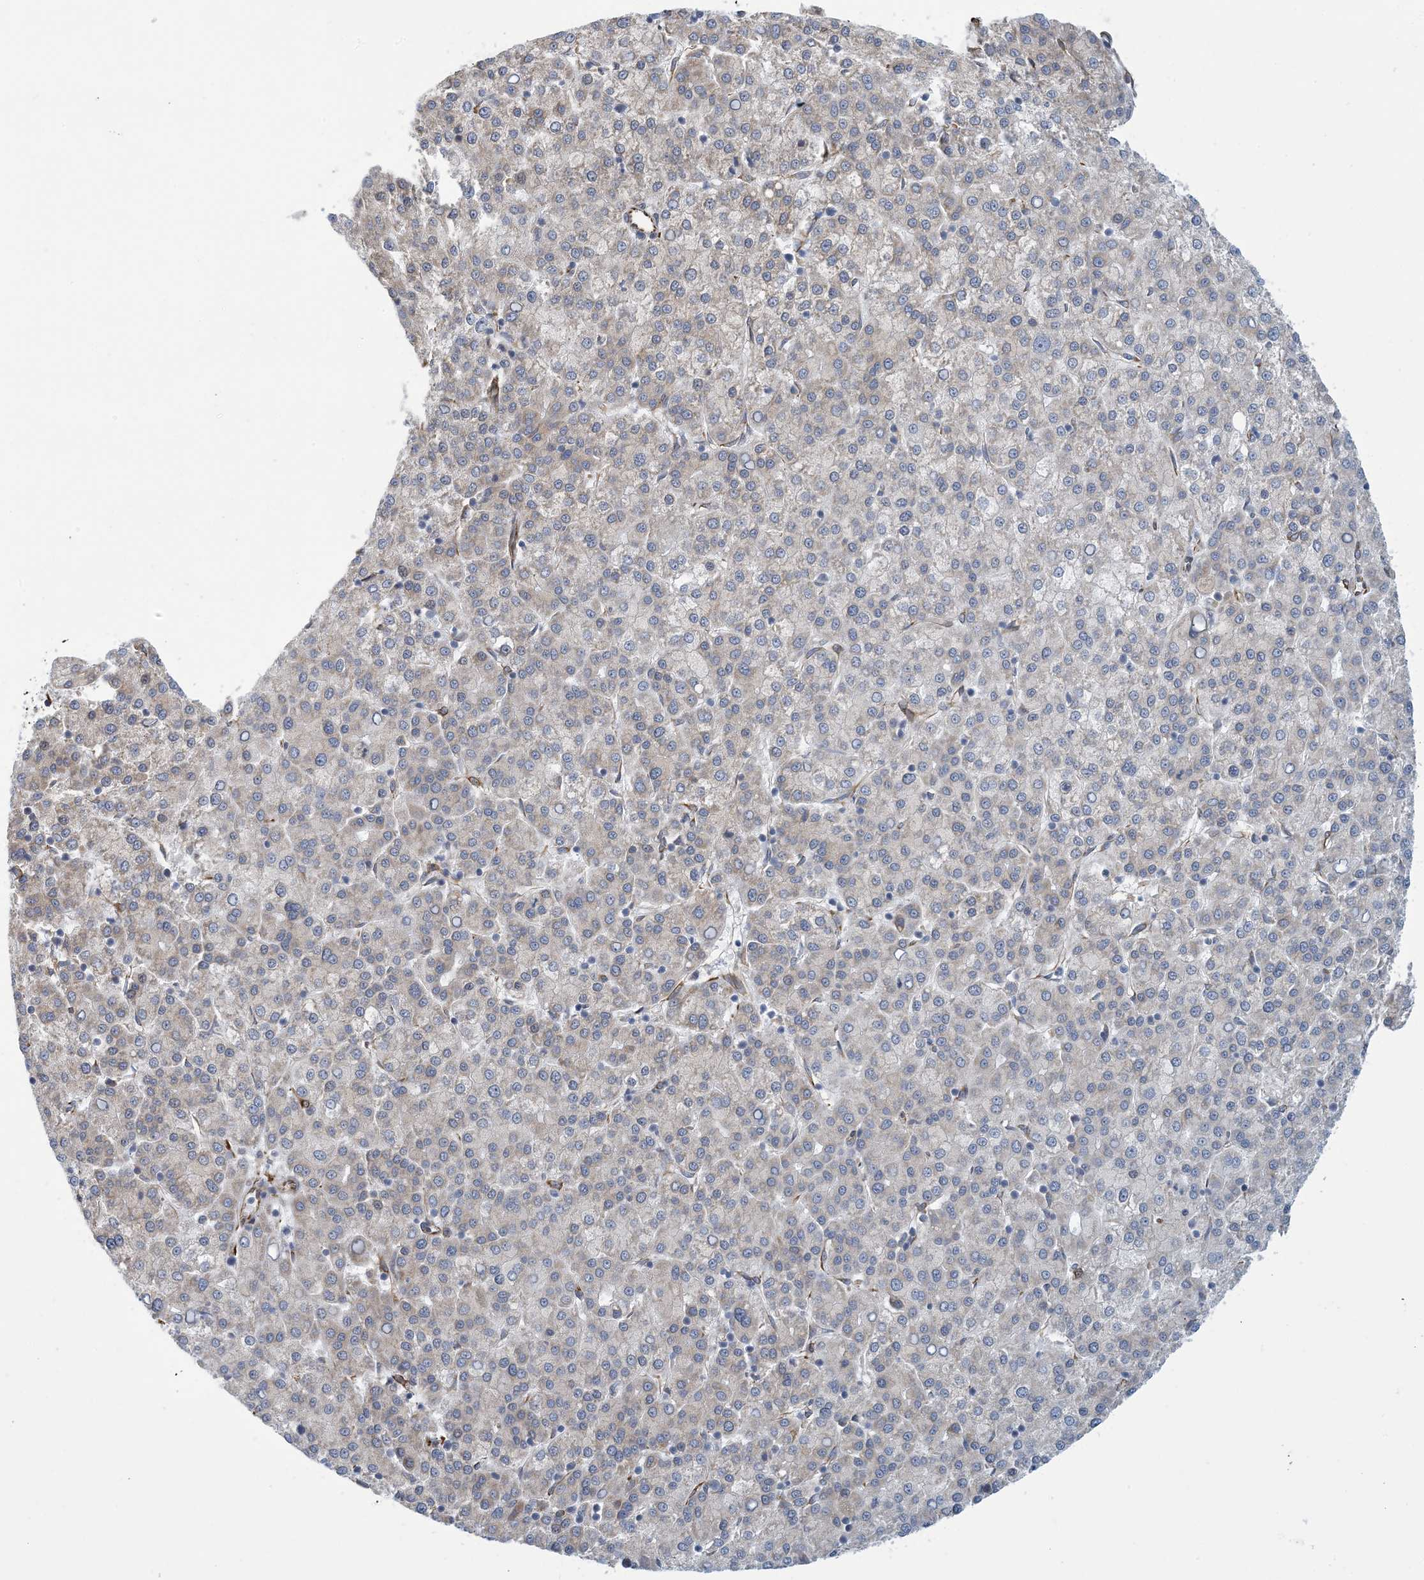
{"staining": {"intensity": "negative", "quantity": "none", "location": "none"}, "tissue": "liver cancer", "cell_type": "Tumor cells", "image_type": "cancer", "snomed": [{"axis": "morphology", "description": "Carcinoma, Hepatocellular, NOS"}, {"axis": "topography", "description": "Liver"}], "caption": "Immunohistochemistry of hepatocellular carcinoma (liver) shows no positivity in tumor cells.", "gene": "CCDC14", "patient": {"sex": "female", "age": 58}}